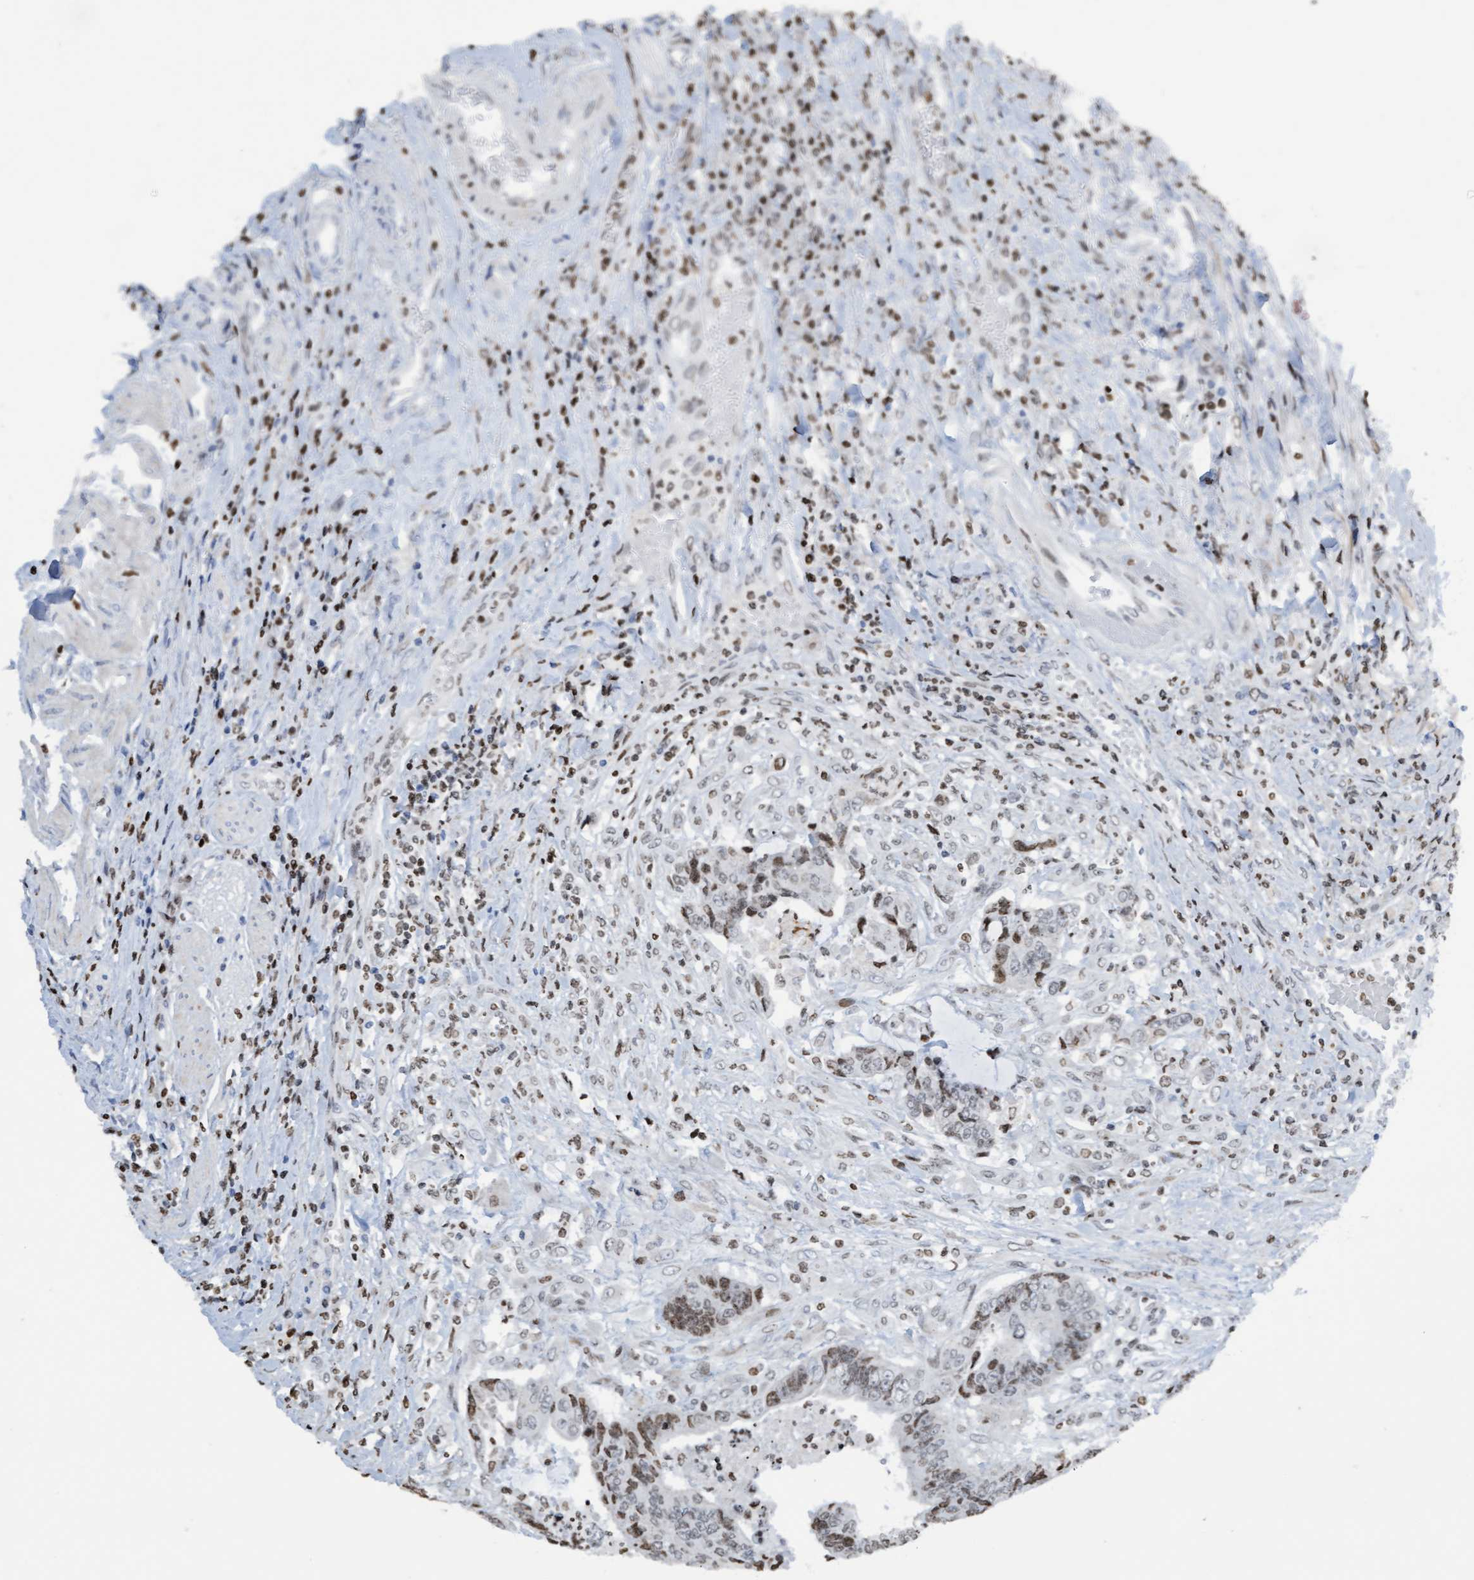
{"staining": {"intensity": "moderate", "quantity": "25%-75%", "location": "nuclear"}, "tissue": "colorectal cancer", "cell_type": "Tumor cells", "image_type": "cancer", "snomed": [{"axis": "morphology", "description": "Adenocarcinoma, NOS"}, {"axis": "topography", "description": "Rectum"}], "caption": "High-power microscopy captured an IHC micrograph of adenocarcinoma (colorectal), revealing moderate nuclear expression in approximately 25%-75% of tumor cells.", "gene": "CBX2", "patient": {"sex": "male", "age": 84}}